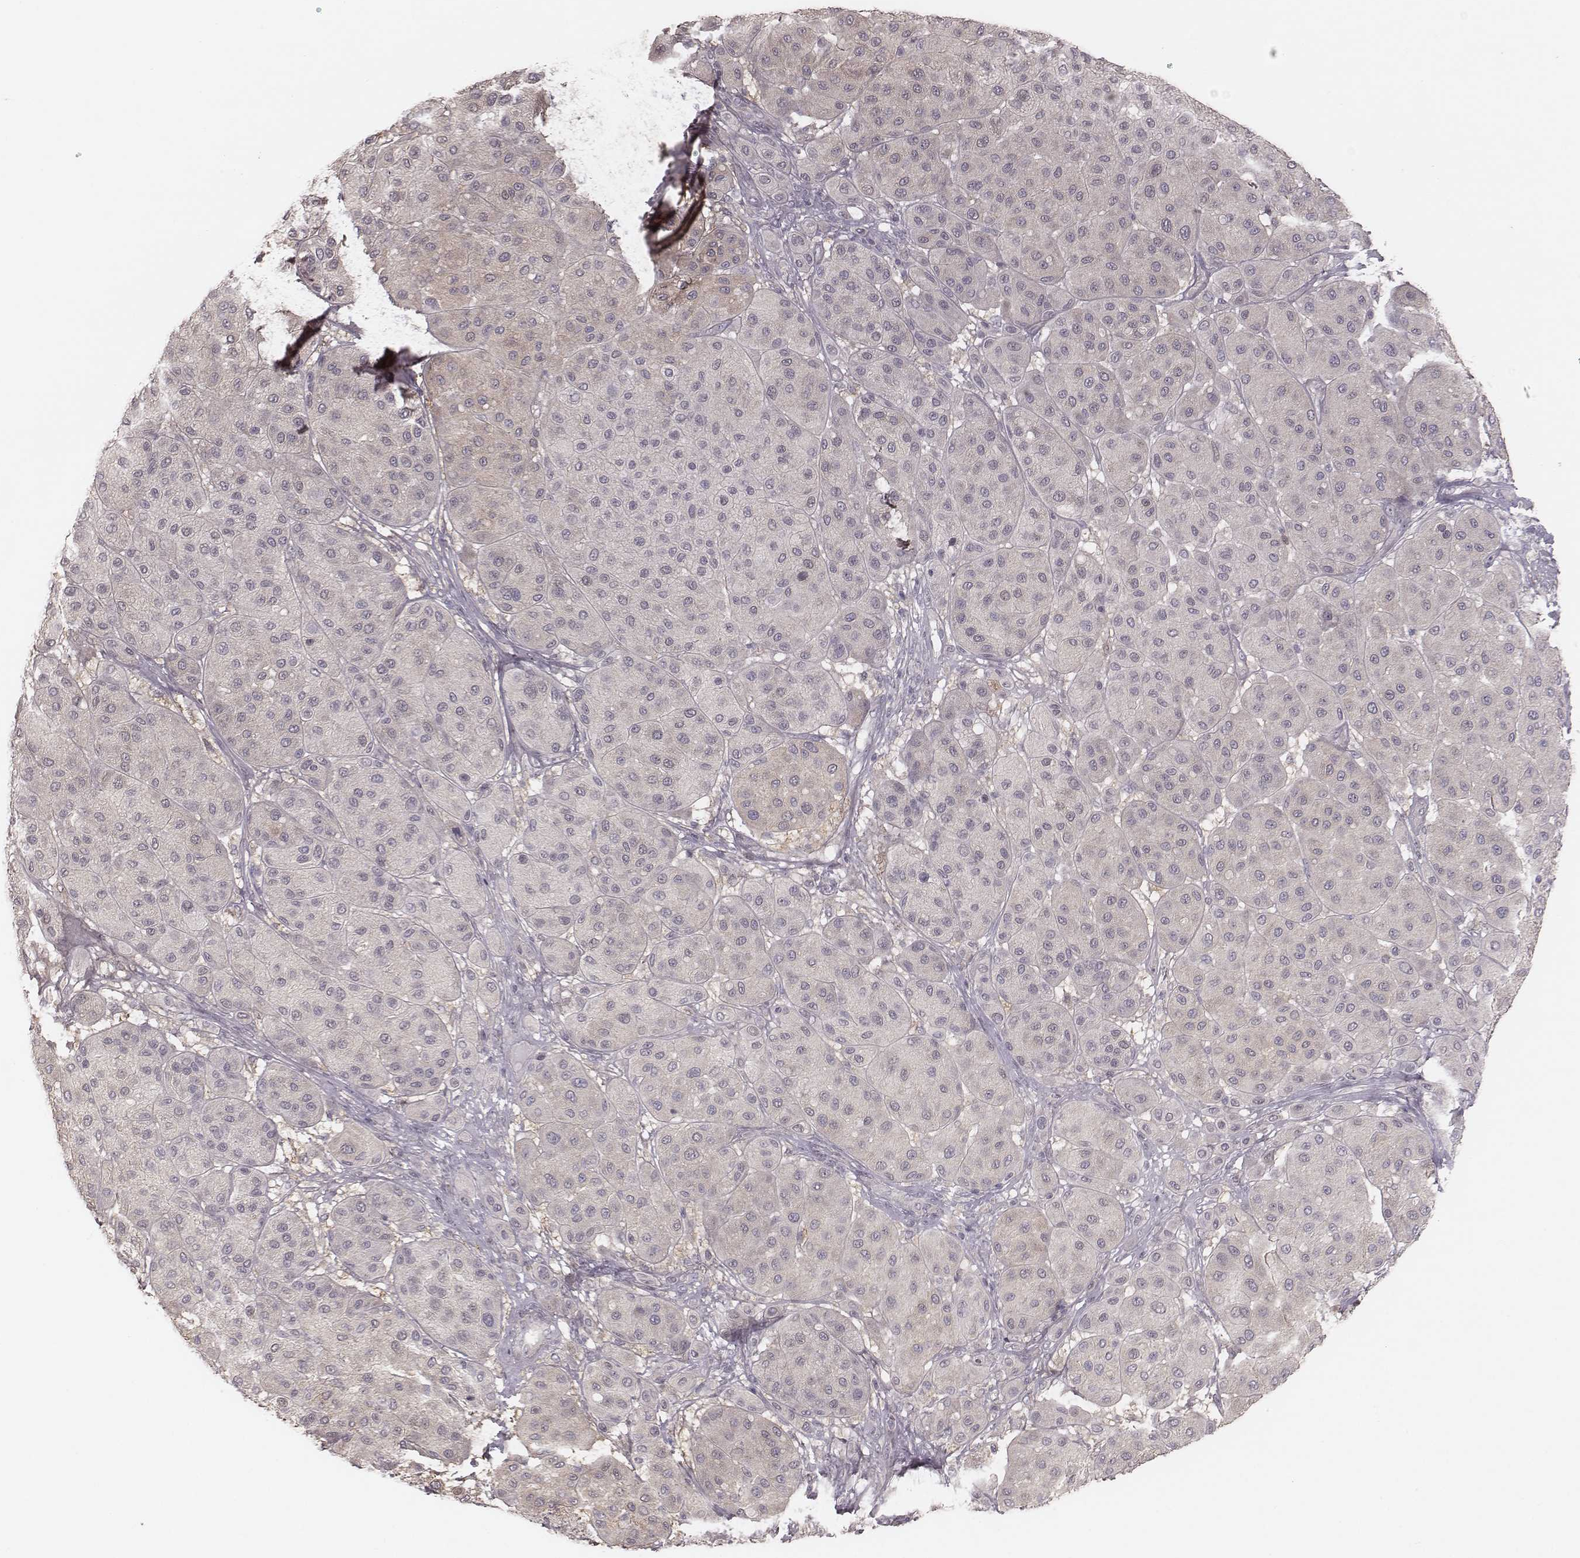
{"staining": {"intensity": "negative", "quantity": "none", "location": "none"}, "tissue": "melanoma", "cell_type": "Tumor cells", "image_type": "cancer", "snomed": [{"axis": "morphology", "description": "Malignant melanoma, Metastatic site"}, {"axis": "topography", "description": "Smooth muscle"}], "caption": "IHC image of melanoma stained for a protein (brown), which demonstrates no staining in tumor cells.", "gene": "TDRD5", "patient": {"sex": "male", "age": 41}}